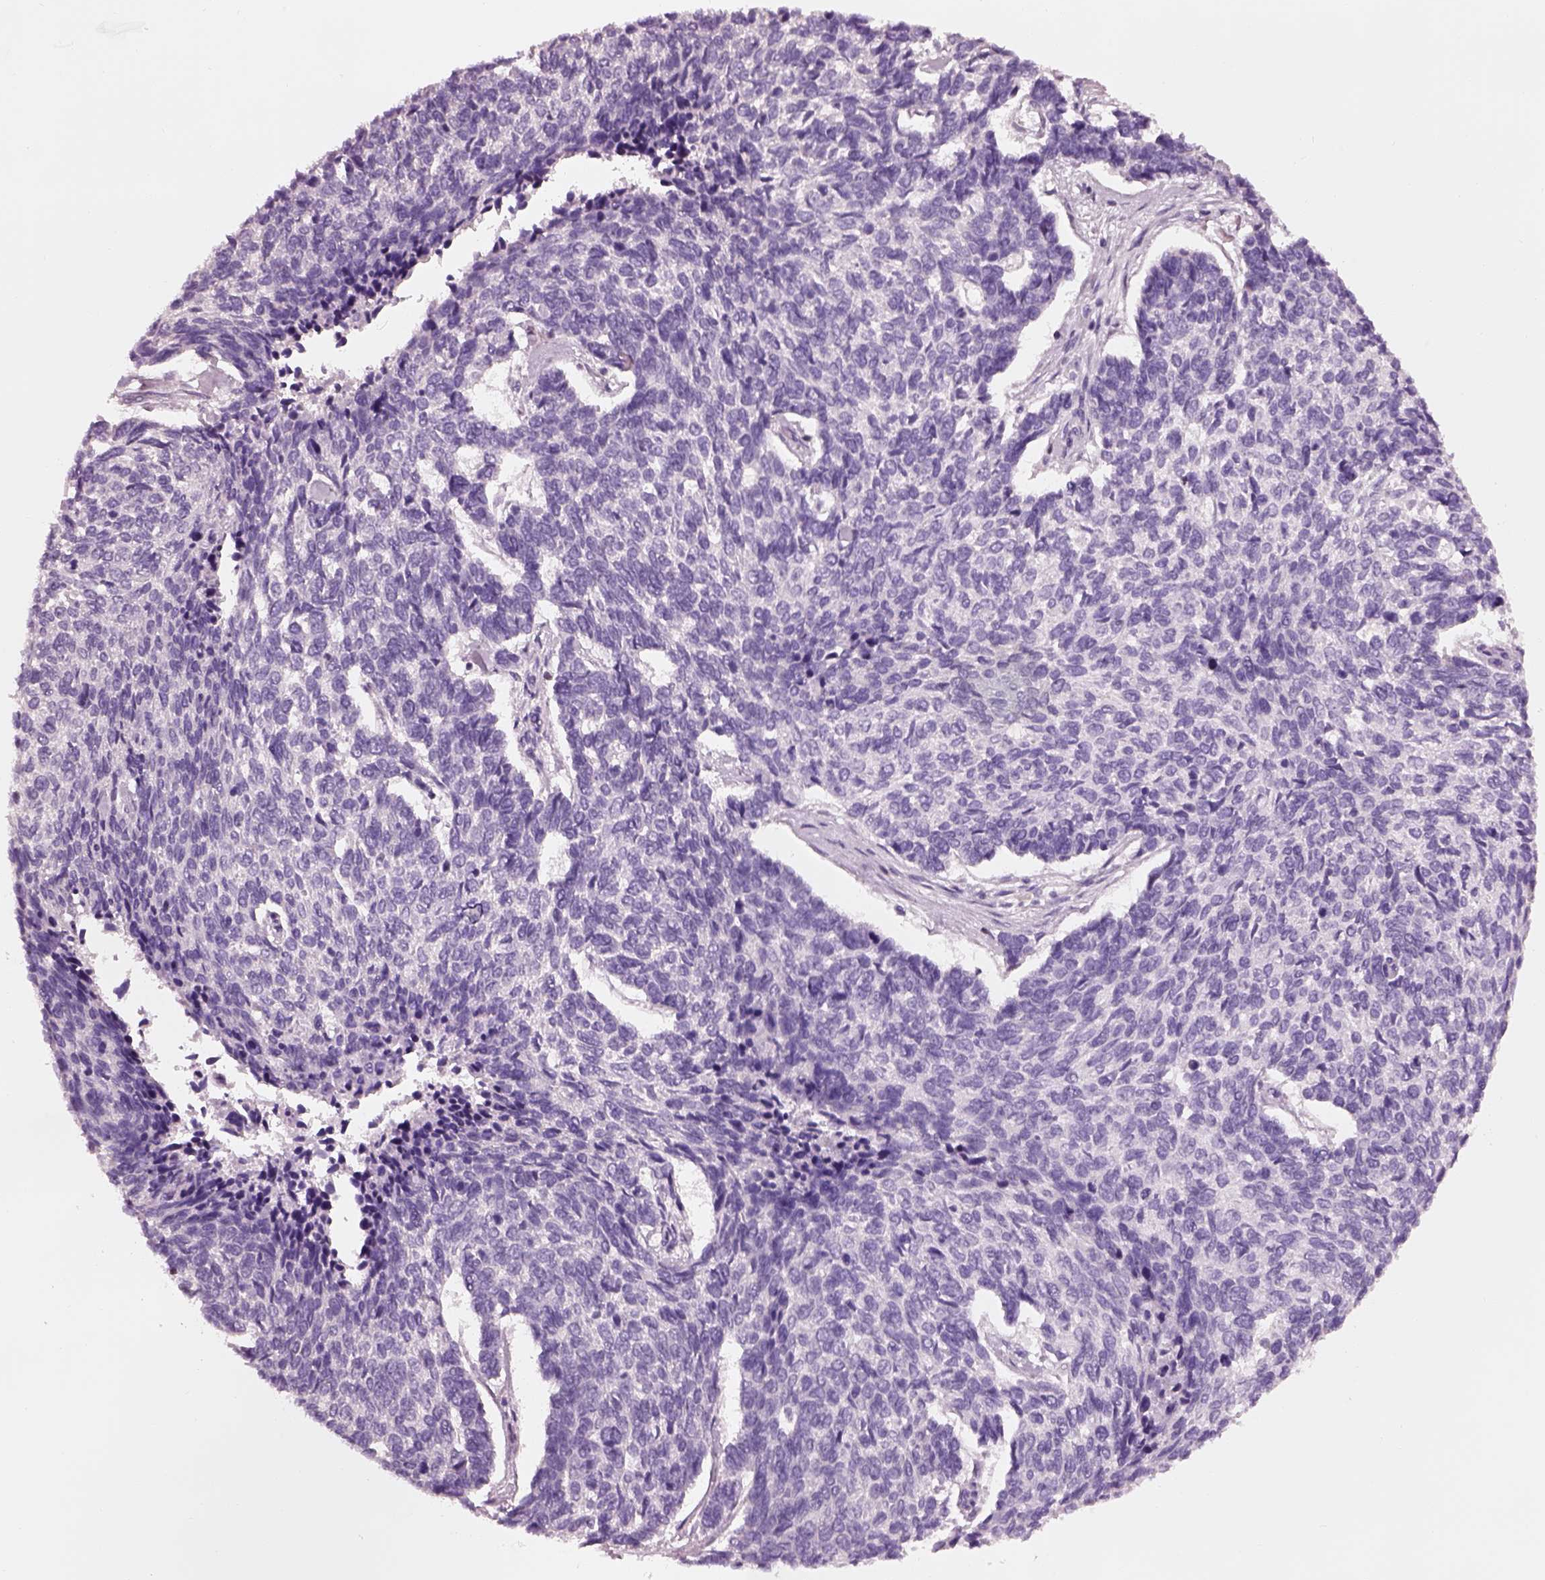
{"staining": {"intensity": "negative", "quantity": "none", "location": "none"}, "tissue": "skin cancer", "cell_type": "Tumor cells", "image_type": "cancer", "snomed": [{"axis": "morphology", "description": "Basal cell carcinoma"}, {"axis": "topography", "description": "Skin"}], "caption": "Tumor cells show no significant protein positivity in skin basal cell carcinoma.", "gene": "SLC27A2", "patient": {"sex": "female", "age": 65}}